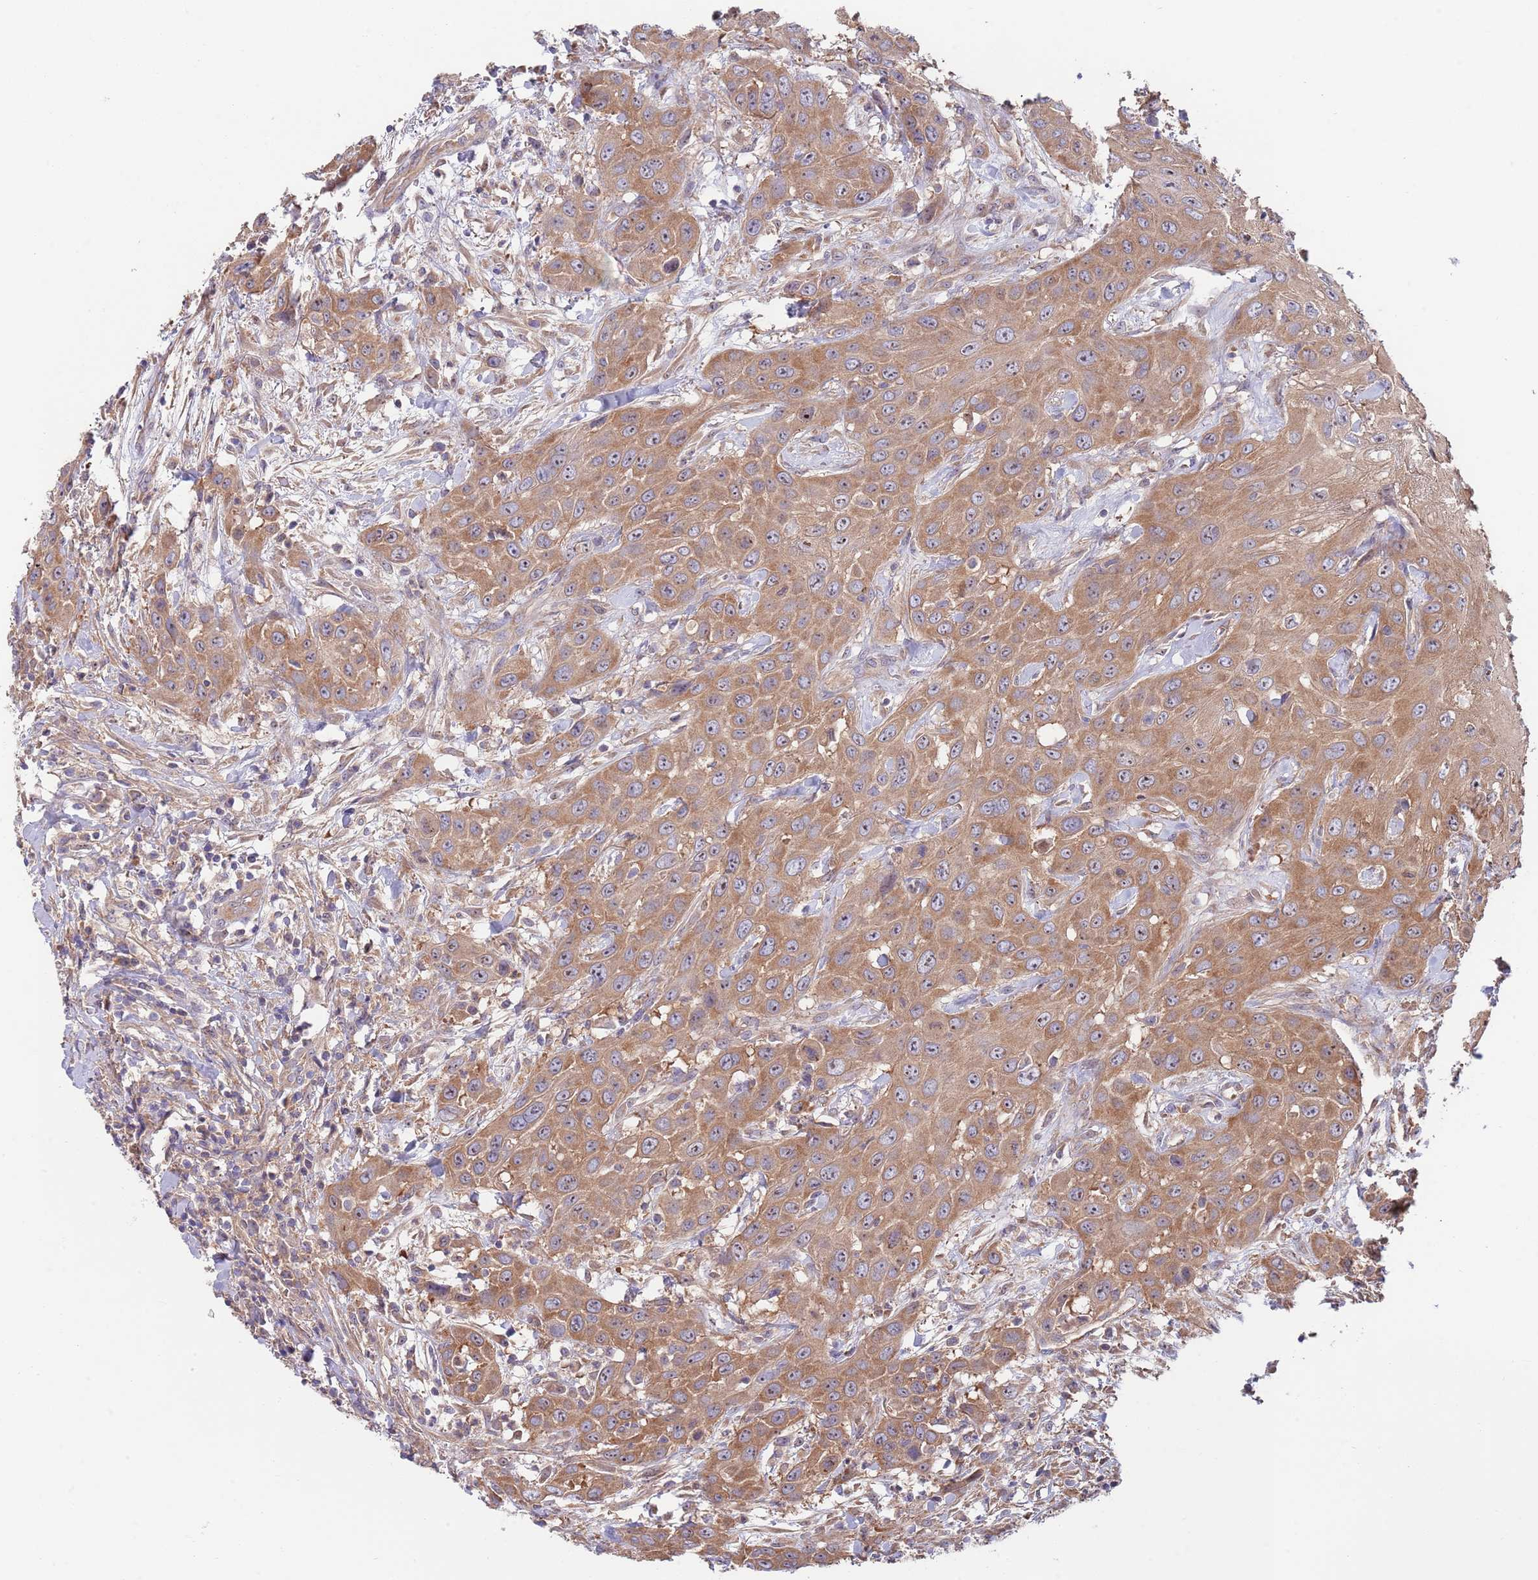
{"staining": {"intensity": "moderate", "quantity": ">75%", "location": "cytoplasmic/membranous"}, "tissue": "head and neck cancer", "cell_type": "Tumor cells", "image_type": "cancer", "snomed": [{"axis": "morphology", "description": "Squamous cell carcinoma, NOS"}, {"axis": "topography", "description": "Head-Neck"}], "caption": "Immunohistochemical staining of human head and neck cancer displays medium levels of moderate cytoplasmic/membranous positivity in about >75% of tumor cells. The staining was performed using DAB (3,3'-diaminobenzidine) to visualize the protein expression in brown, while the nuclei were stained in blue with hematoxylin (Magnification: 20x).", "gene": "EIF3F", "patient": {"sex": "male", "age": 81}}